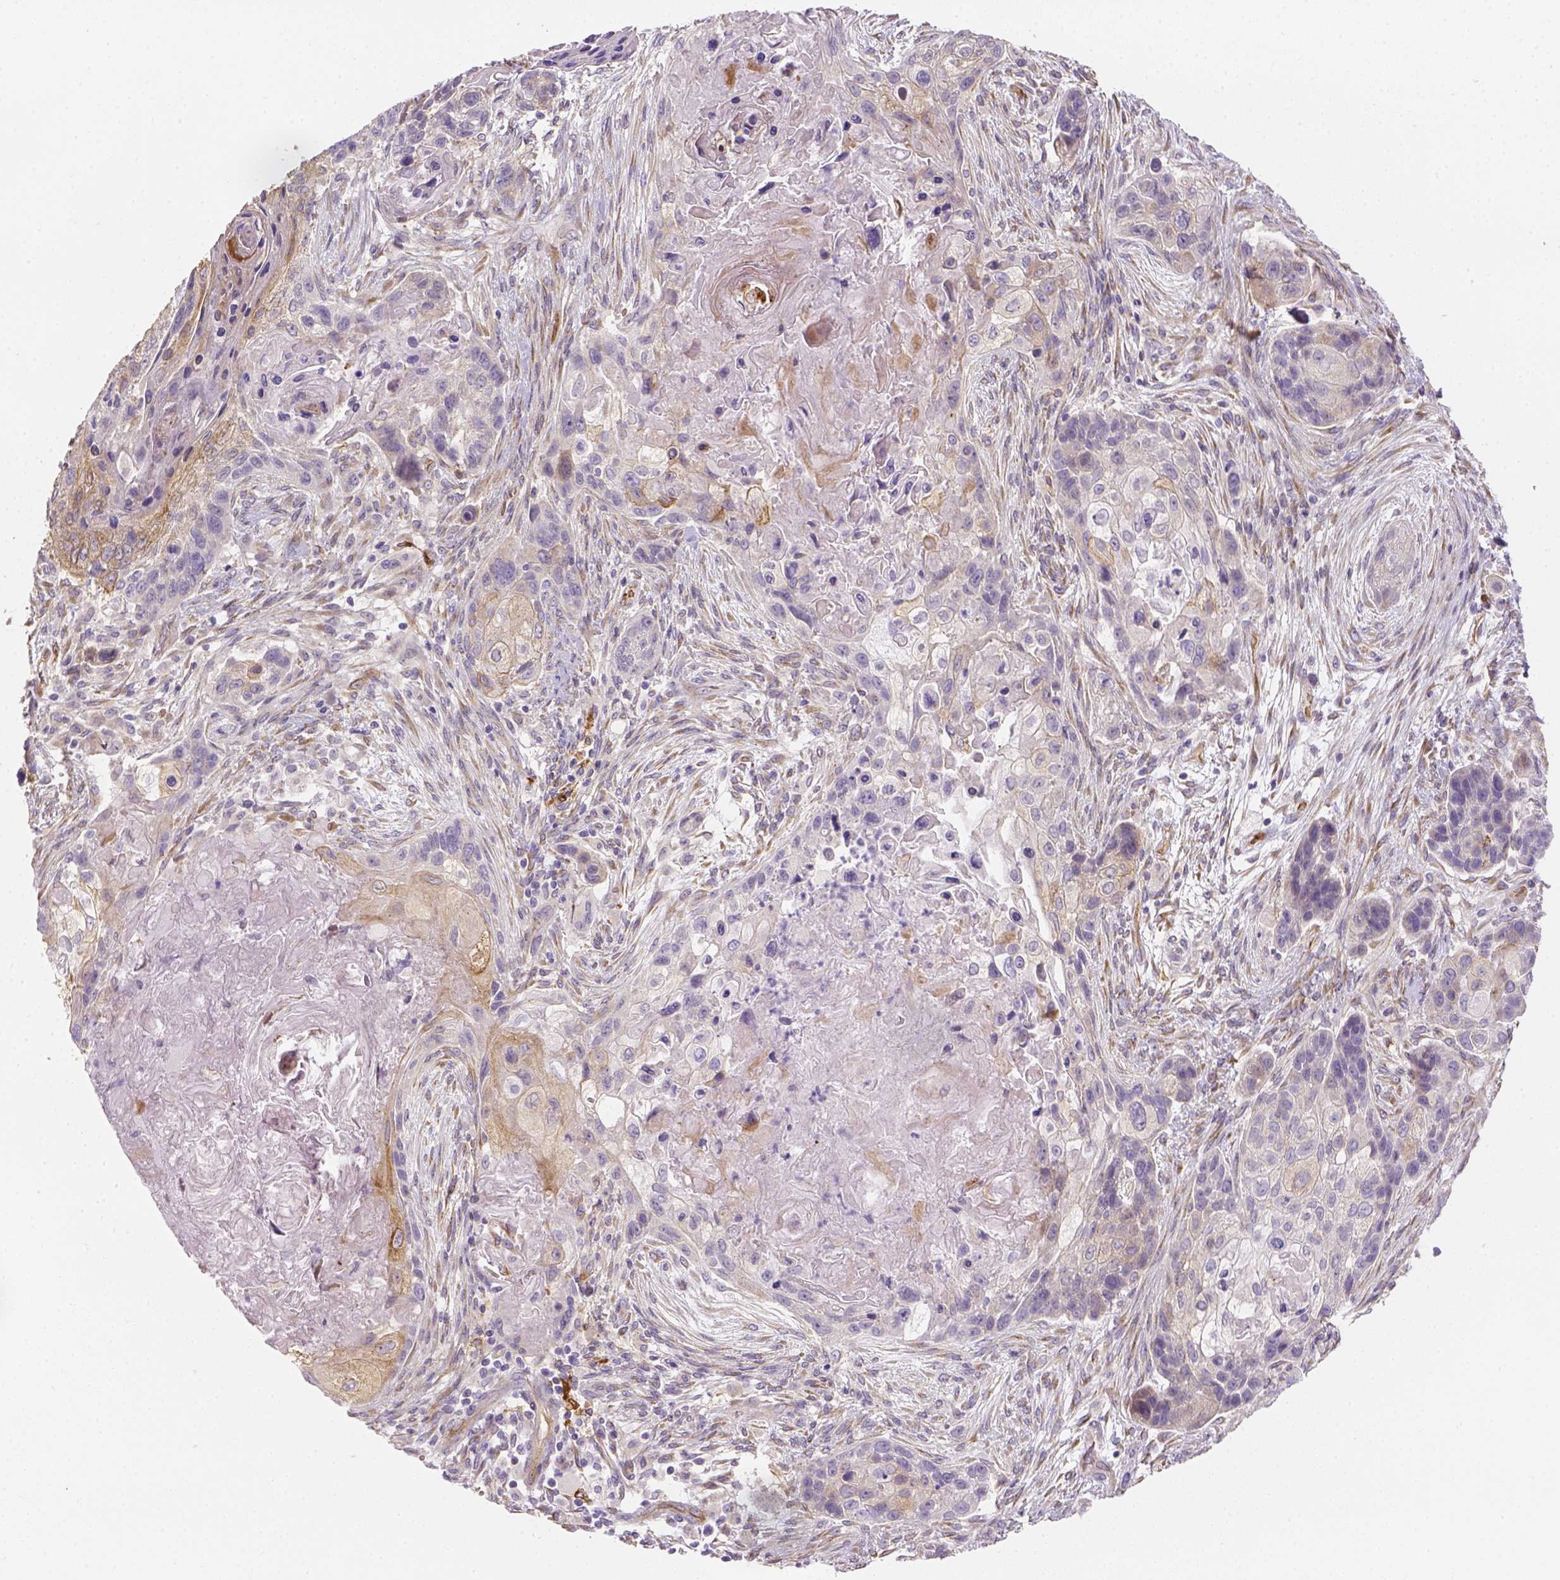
{"staining": {"intensity": "weak", "quantity": "<25%", "location": "cytoplasmic/membranous"}, "tissue": "lung cancer", "cell_type": "Tumor cells", "image_type": "cancer", "snomed": [{"axis": "morphology", "description": "Squamous cell carcinoma, NOS"}, {"axis": "topography", "description": "Lung"}], "caption": "An image of human lung cancer (squamous cell carcinoma) is negative for staining in tumor cells.", "gene": "CACNB1", "patient": {"sex": "male", "age": 69}}